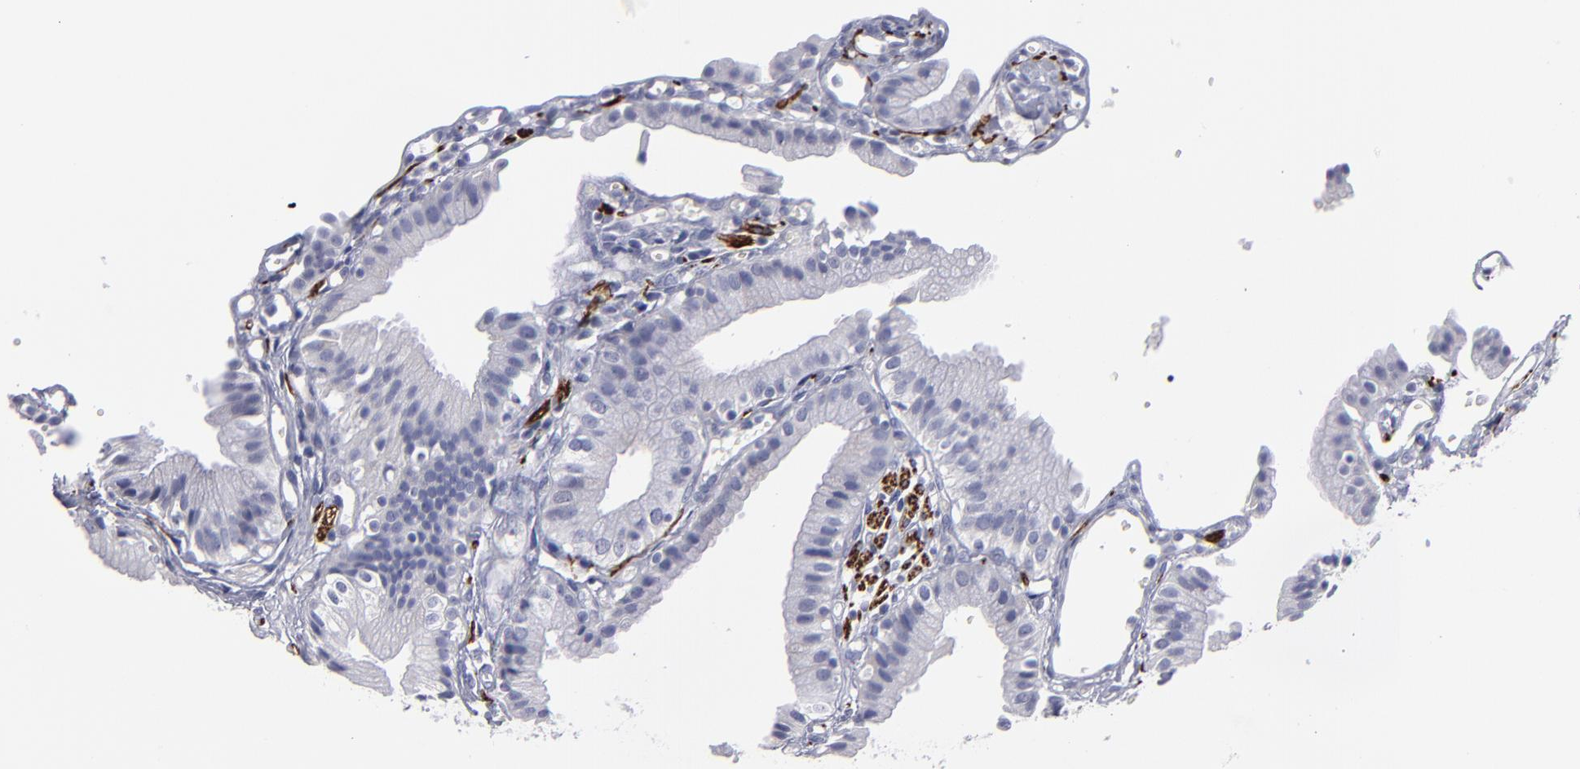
{"staining": {"intensity": "negative", "quantity": "none", "location": "none"}, "tissue": "gallbladder", "cell_type": "Glandular cells", "image_type": "normal", "snomed": [{"axis": "morphology", "description": "Normal tissue, NOS"}, {"axis": "topography", "description": "Gallbladder"}], "caption": "Glandular cells show no significant expression in normal gallbladder. (DAB immunohistochemistry (IHC) visualized using brightfield microscopy, high magnification).", "gene": "CADM3", "patient": {"sex": "male", "age": 65}}